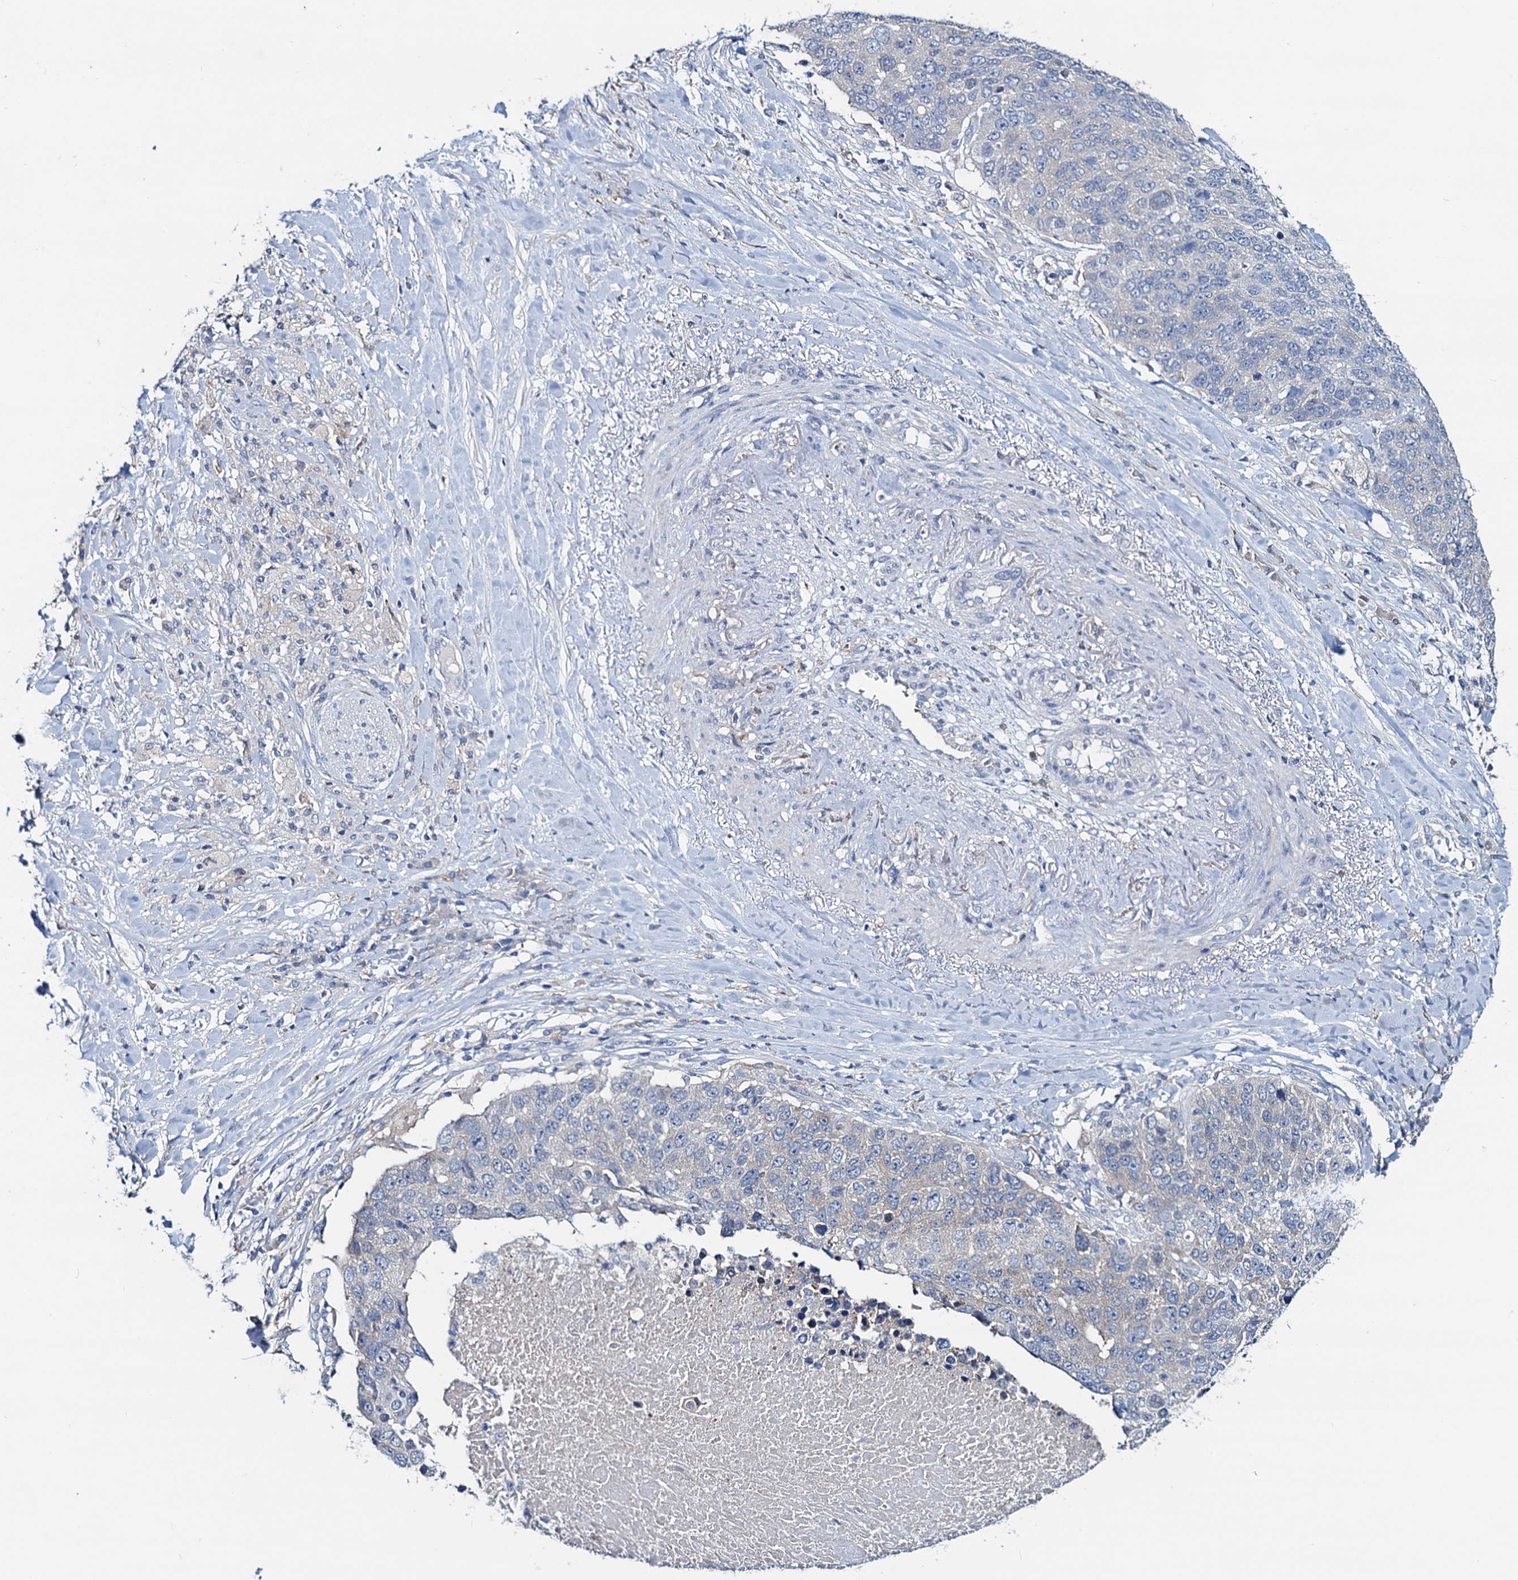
{"staining": {"intensity": "negative", "quantity": "none", "location": "none"}, "tissue": "lung cancer", "cell_type": "Tumor cells", "image_type": "cancer", "snomed": [{"axis": "morphology", "description": "Normal tissue, NOS"}, {"axis": "morphology", "description": "Squamous cell carcinoma, NOS"}, {"axis": "topography", "description": "Lymph node"}, {"axis": "topography", "description": "Lung"}], "caption": "Immunohistochemistry of lung squamous cell carcinoma displays no staining in tumor cells.", "gene": "RTKN2", "patient": {"sex": "male", "age": 66}}